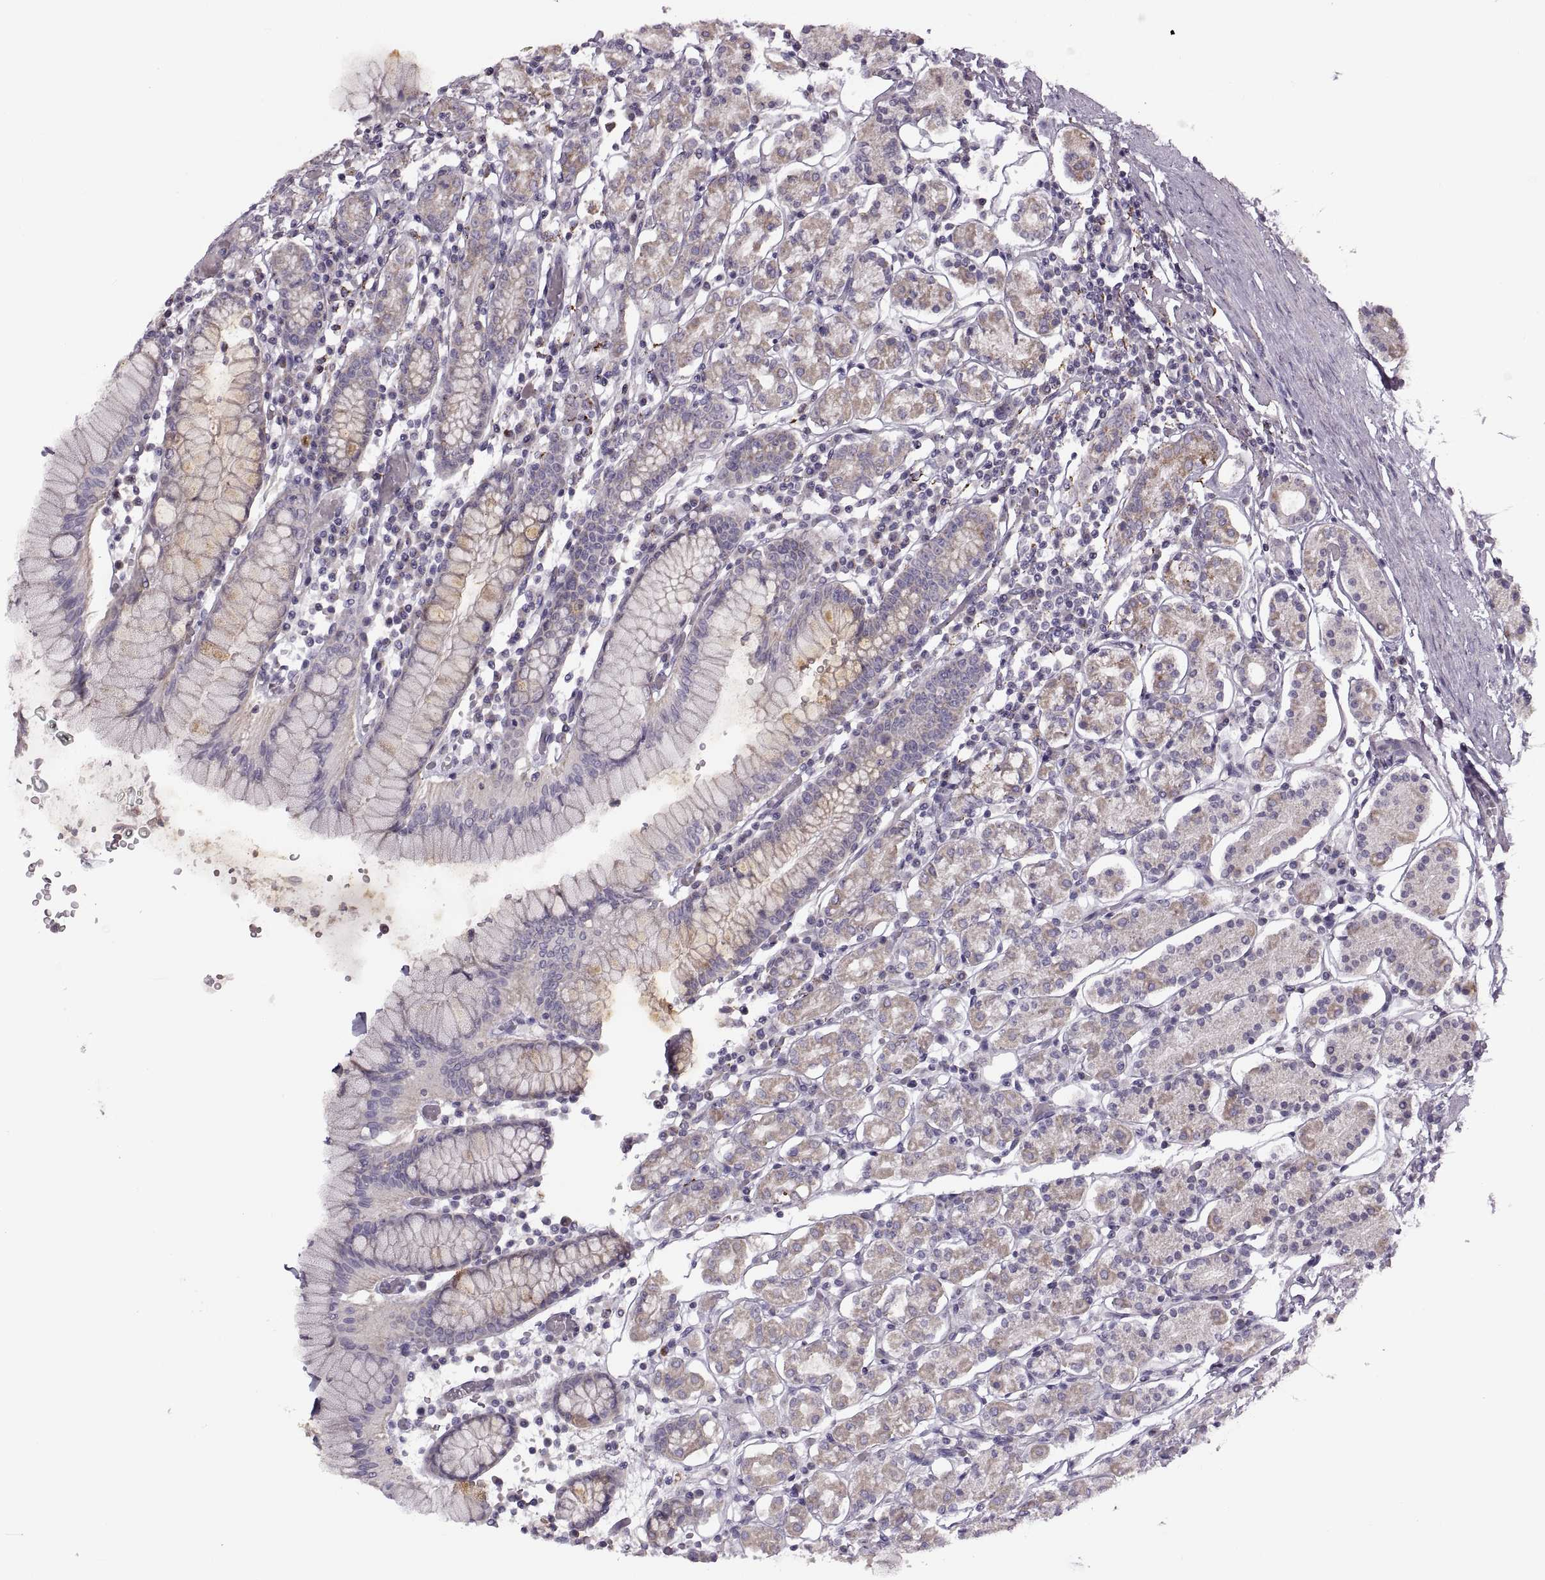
{"staining": {"intensity": "weak", "quantity": "25%-75%", "location": "cytoplasmic/membranous"}, "tissue": "stomach", "cell_type": "Glandular cells", "image_type": "normal", "snomed": [{"axis": "morphology", "description": "Normal tissue, NOS"}, {"axis": "topography", "description": "Stomach, upper"}, {"axis": "topography", "description": "Stomach"}], "caption": "Protein analysis of unremarkable stomach exhibits weak cytoplasmic/membranous expression in about 25%-75% of glandular cells. The staining was performed using DAB, with brown indicating positive protein expression. Nuclei are stained blue with hematoxylin.", "gene": "PIERCE1", "patient": {"sex": "male", "age": 62}}